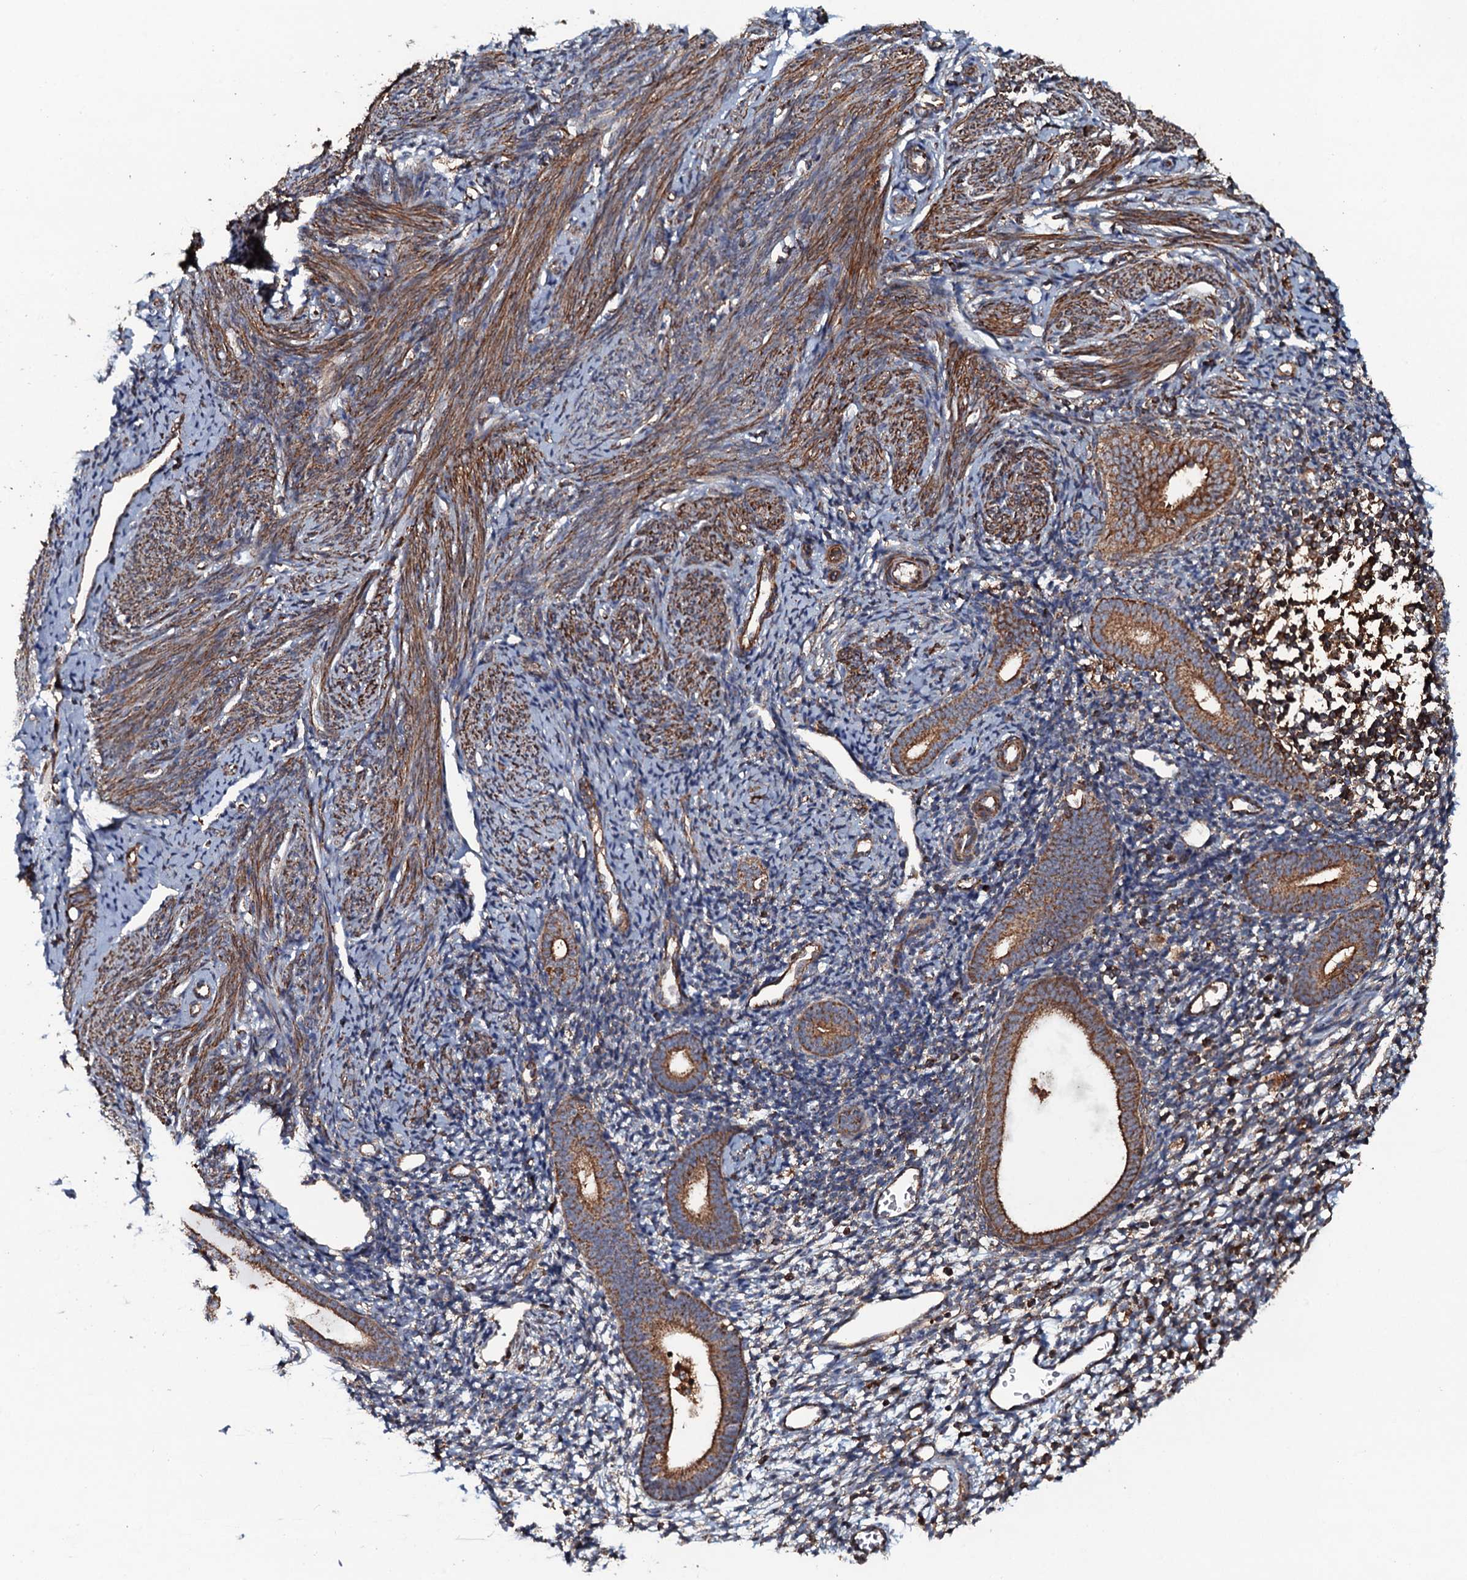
{"staining": {"intensity": "weak", "quantity": "25%-75%", "location": "cytoplasmic/membranous"}, "tissue": "endometrium", "cell_type": "Cells in endometrial stroma", "image_type": "normal", "snomed": [{"axis": "morphology", "description": "Normal tissue, NOS"}, {"axis": "topography", "description": "Endometrium"}], "caption": "Immunohistochemistry photomicrograph of normal endometrium: endometrium stained using immunohistochemistry demonstrates low levels of weak protein expression localized specifically in the cytoplasmic/membranous of cells in endometrial stroma, appearing as a cytoplasmic/membranous brown color.", "gene": "VWA8", "patient": {"sex": "female", "age": 56}}